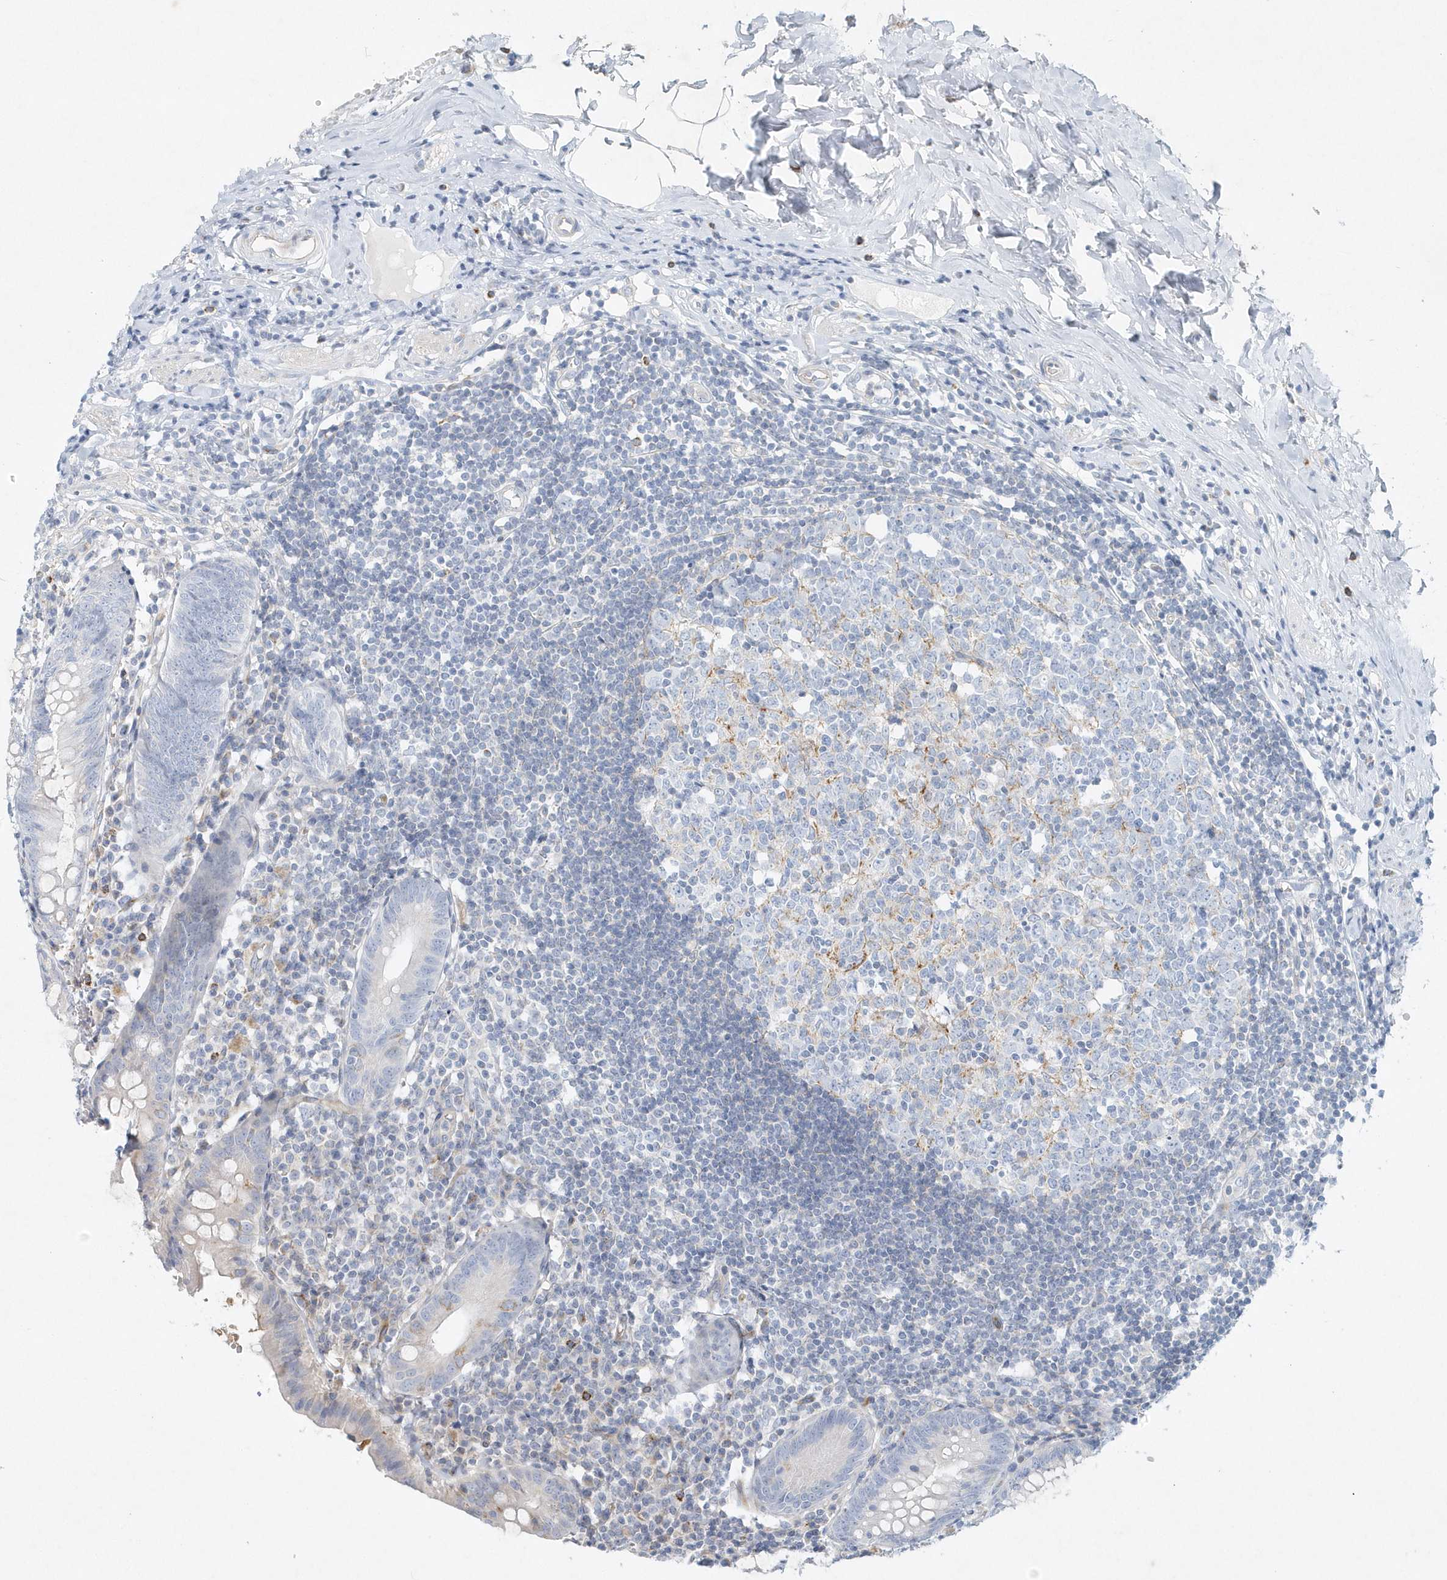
{"staining": {"intensity": "negative", "quantity": "none", "location": "none"}, "tissue": "appendix", "cell_type": "Glandular cells", "image_type": "normal", "snomed": [{"axis": "morphology", "description": "Normal tissue, NOS"}, {"axis": "topography", "description": "Appendix"}], "caption": "DAB (3,3'-diaminobenzidine) immunohistochemical staining of normal appendix demonstrates no significant staining in glandular cells.", "gene": "DNAH1", "patient": {"sex": "female", "age": 54}}